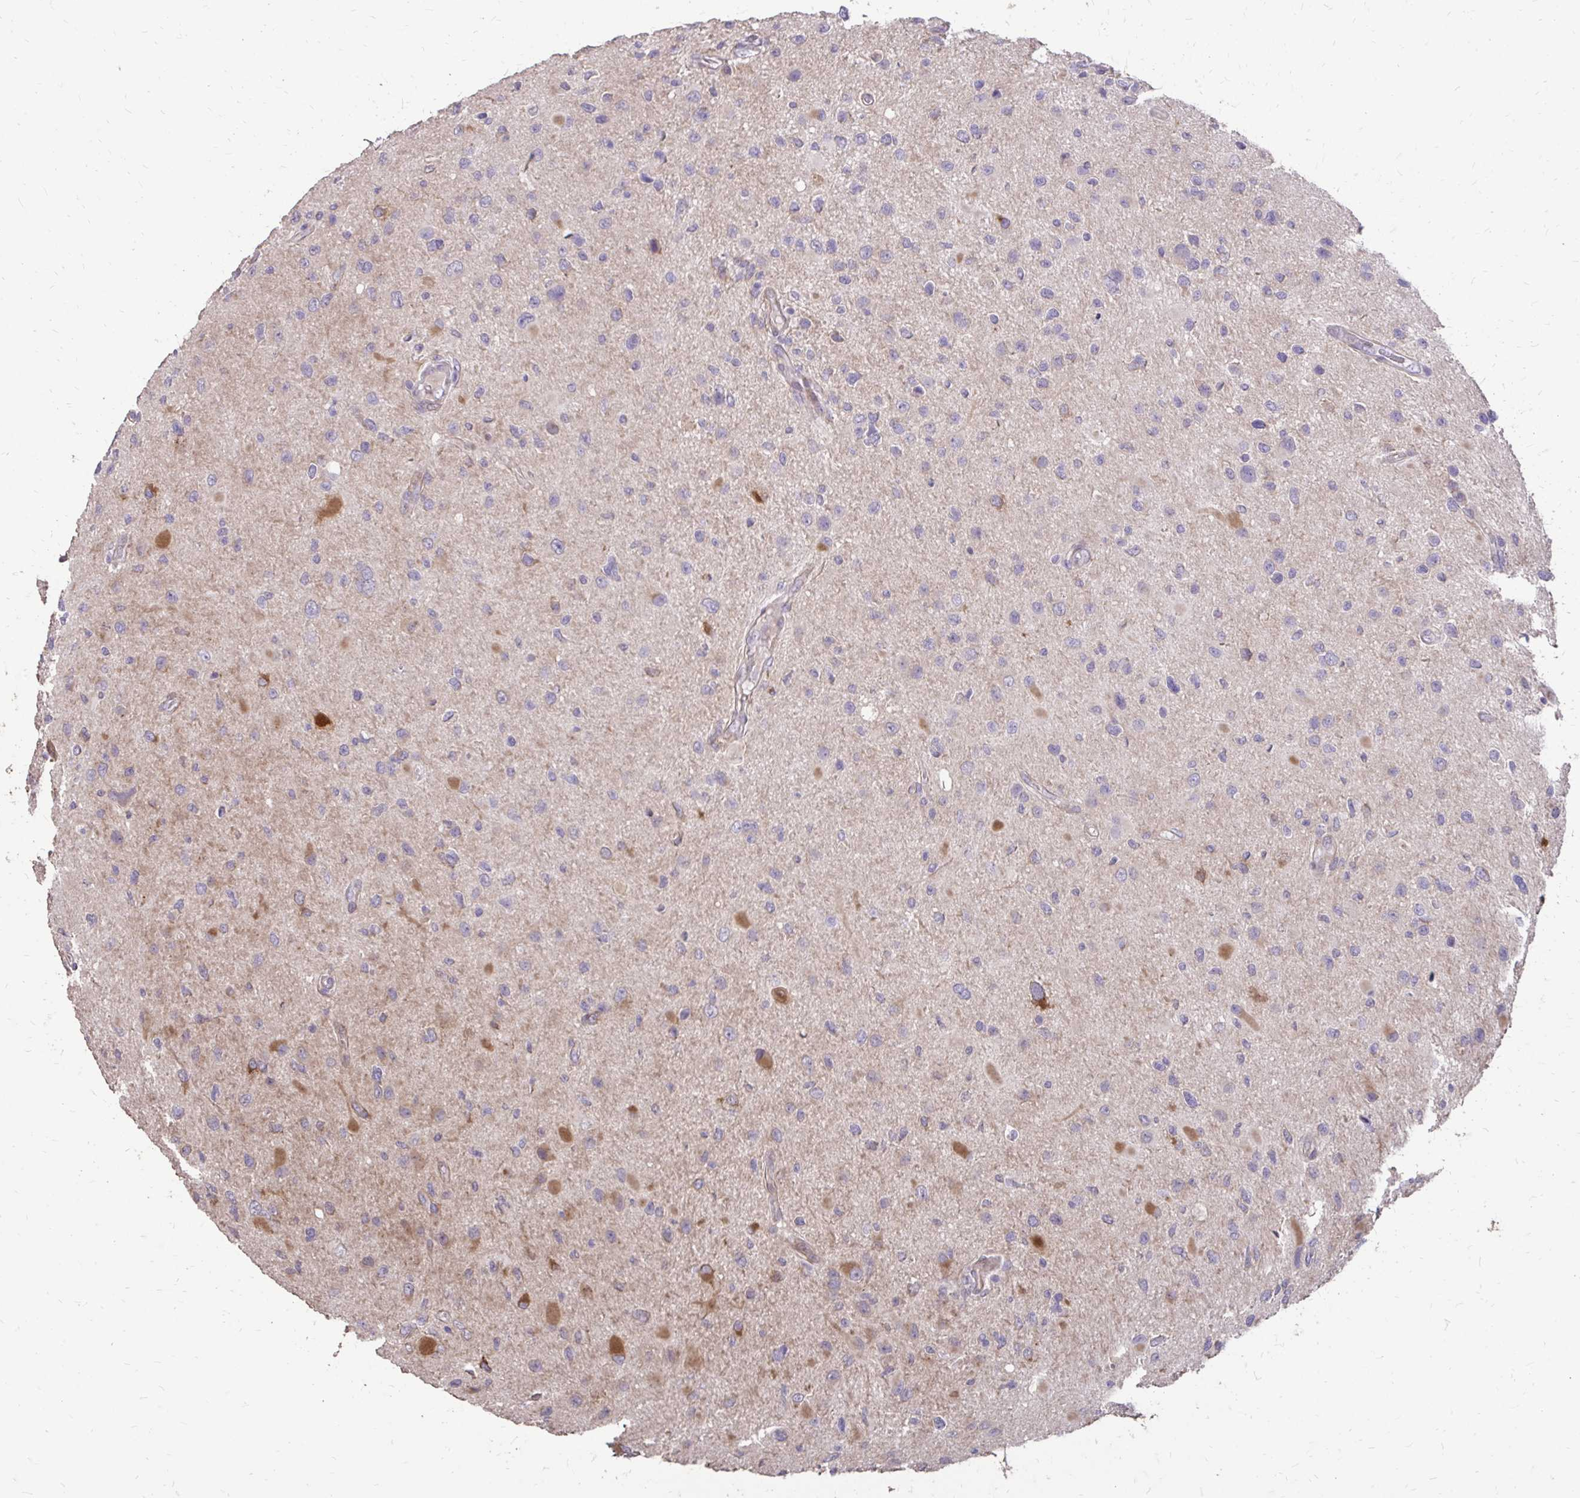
{"staining": {"intensity": "moderate", "quantity": "<25%", "location": "cytoplasmic/membranous"}, "tissue": "glioma", "cell_type": "Tumor cells", "image_type": "cancer", "snomed": [{"axis": "morphology", "description": "Glioma, malignant, Low grade"}, {"axis": "topography", "description": "Brain"}], "caption": "Immunohistochemistry (IHC) staining of malignant glioma (low-grade), which exhibits low levels of moderate cytoplasmic/membranous positivity in approximately <25% of tumor cells indicating moderate cytoplasmic/membranous protein staining. The staining was performed using DAB (brown) for protein detection and nuclei were counterstained in hematoxylin (blue).", "gene": "MYORG", "patient": {"sex": "female", "age": 32}}